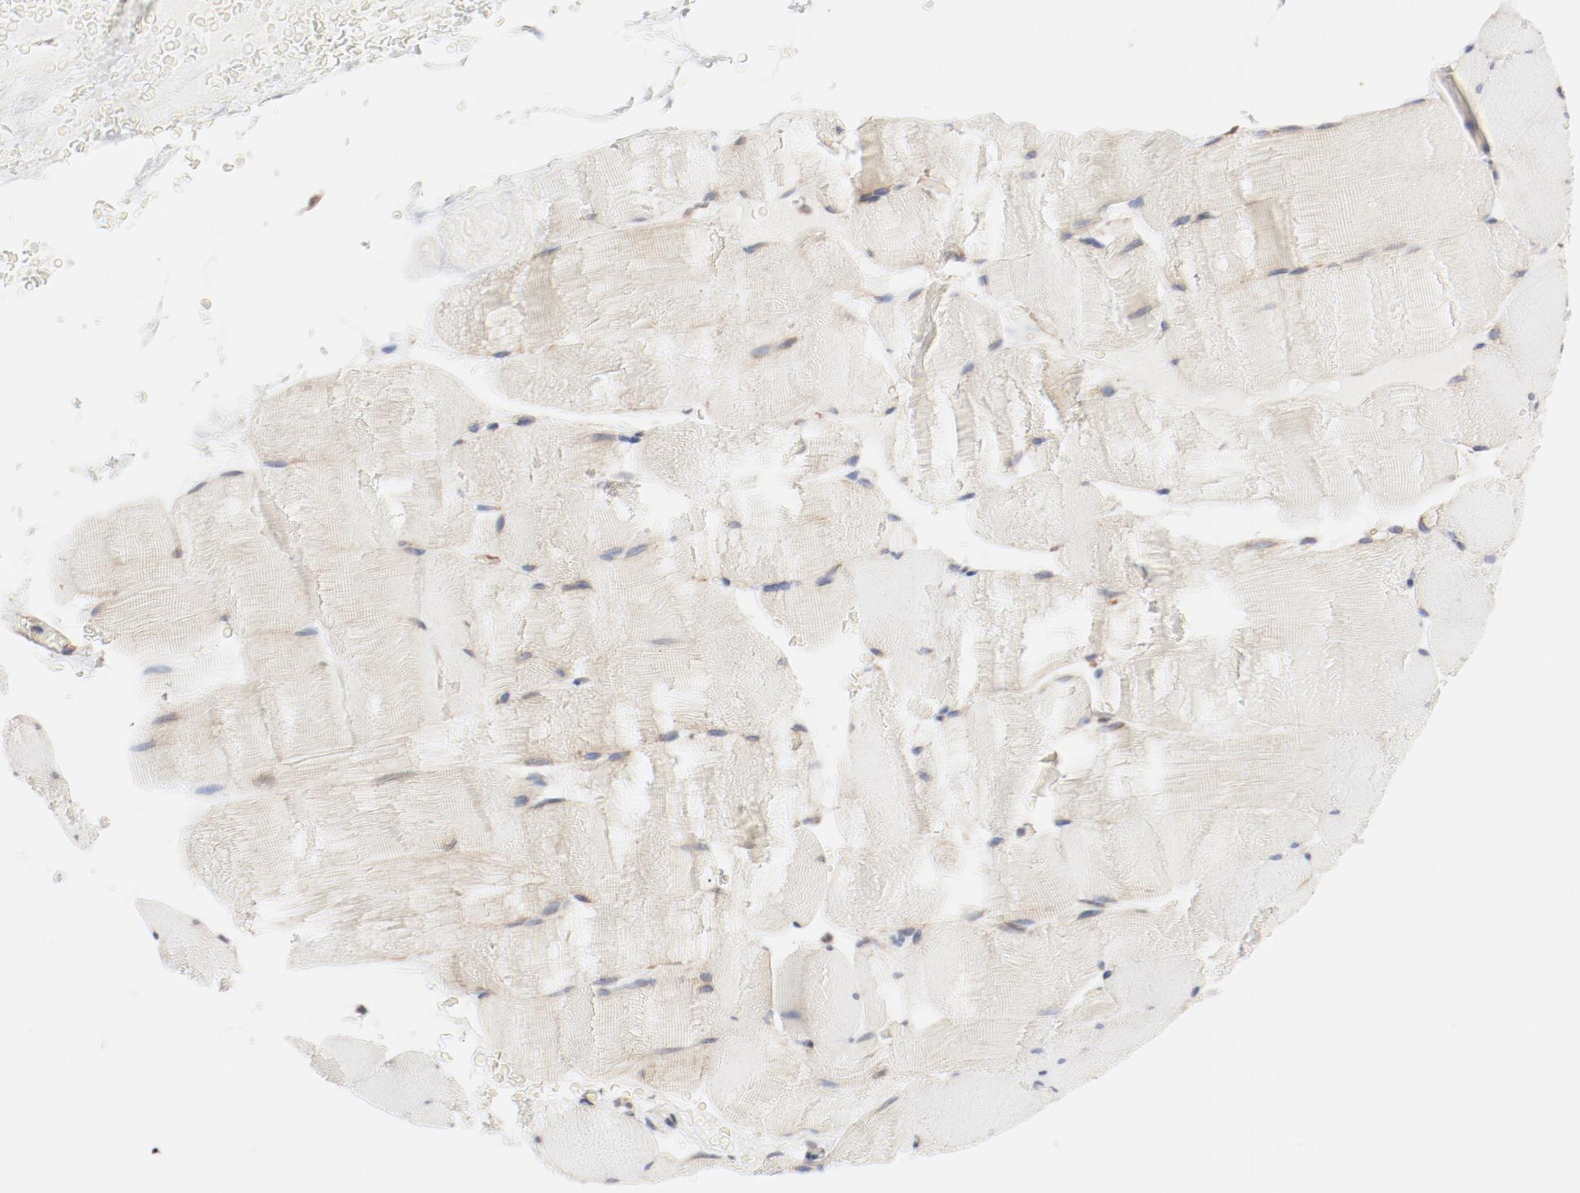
{"staining": {"intensity": "weak", "quantity": ">75%", "location": "cytoplasmic/membranous"}, "tissue": "skeletal muscle", "cell_type": "Myocytes", "image_type": "normal", "snomed": [{"axis": "morphology", "description": "Normal tissue, NOS"}, {"axis": "topography", "description": "Skeletal muscle"}], "caption": "Myocytes demonstrate low levels of weak cytoplasmic/membranous expression in about >75% of cells in unremarkable human skeletal muscle.", "gene": "RPS6", "patient": {"sex": "male", "age": 62}}